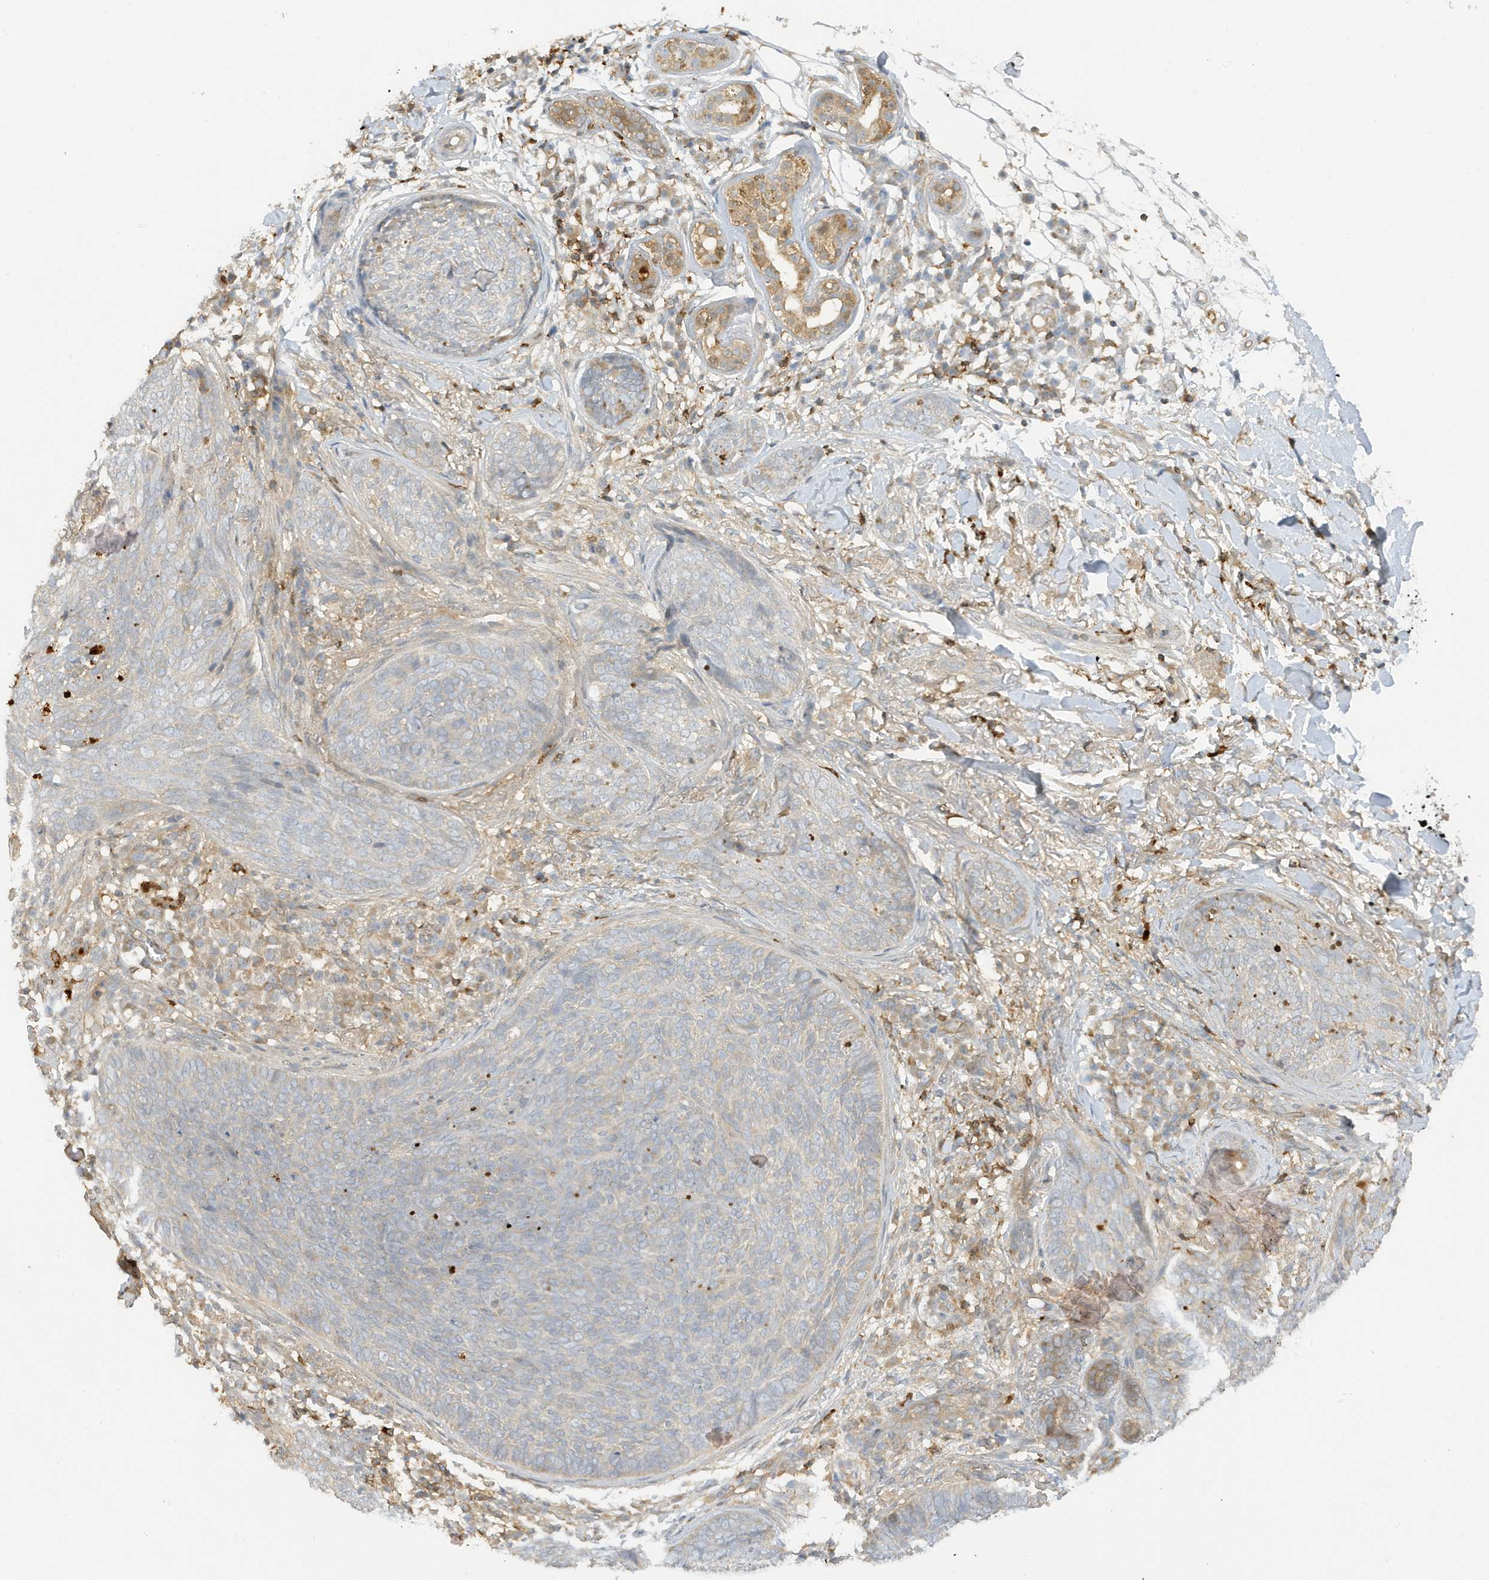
{"staining": {"intensity": "negative", "quantity": "none", "location": "none"}, "tissue": "skin cancer", "cell_type": "Tumor cells", "image_type": "cancer", "snomed": [{"axis": "morphology", "description": "Basal cell carcinoma"}, {"axis": "topography", "description": "Skin"}], "caption": "A high-resolution photomicrograph shows immunohistochemistry staining of skin cancer (basal cell carcinoma), which displays no significant staining in tumor cells.", "gene": "PHACTR2", "patient": {"sex": "male", "age": 85}}